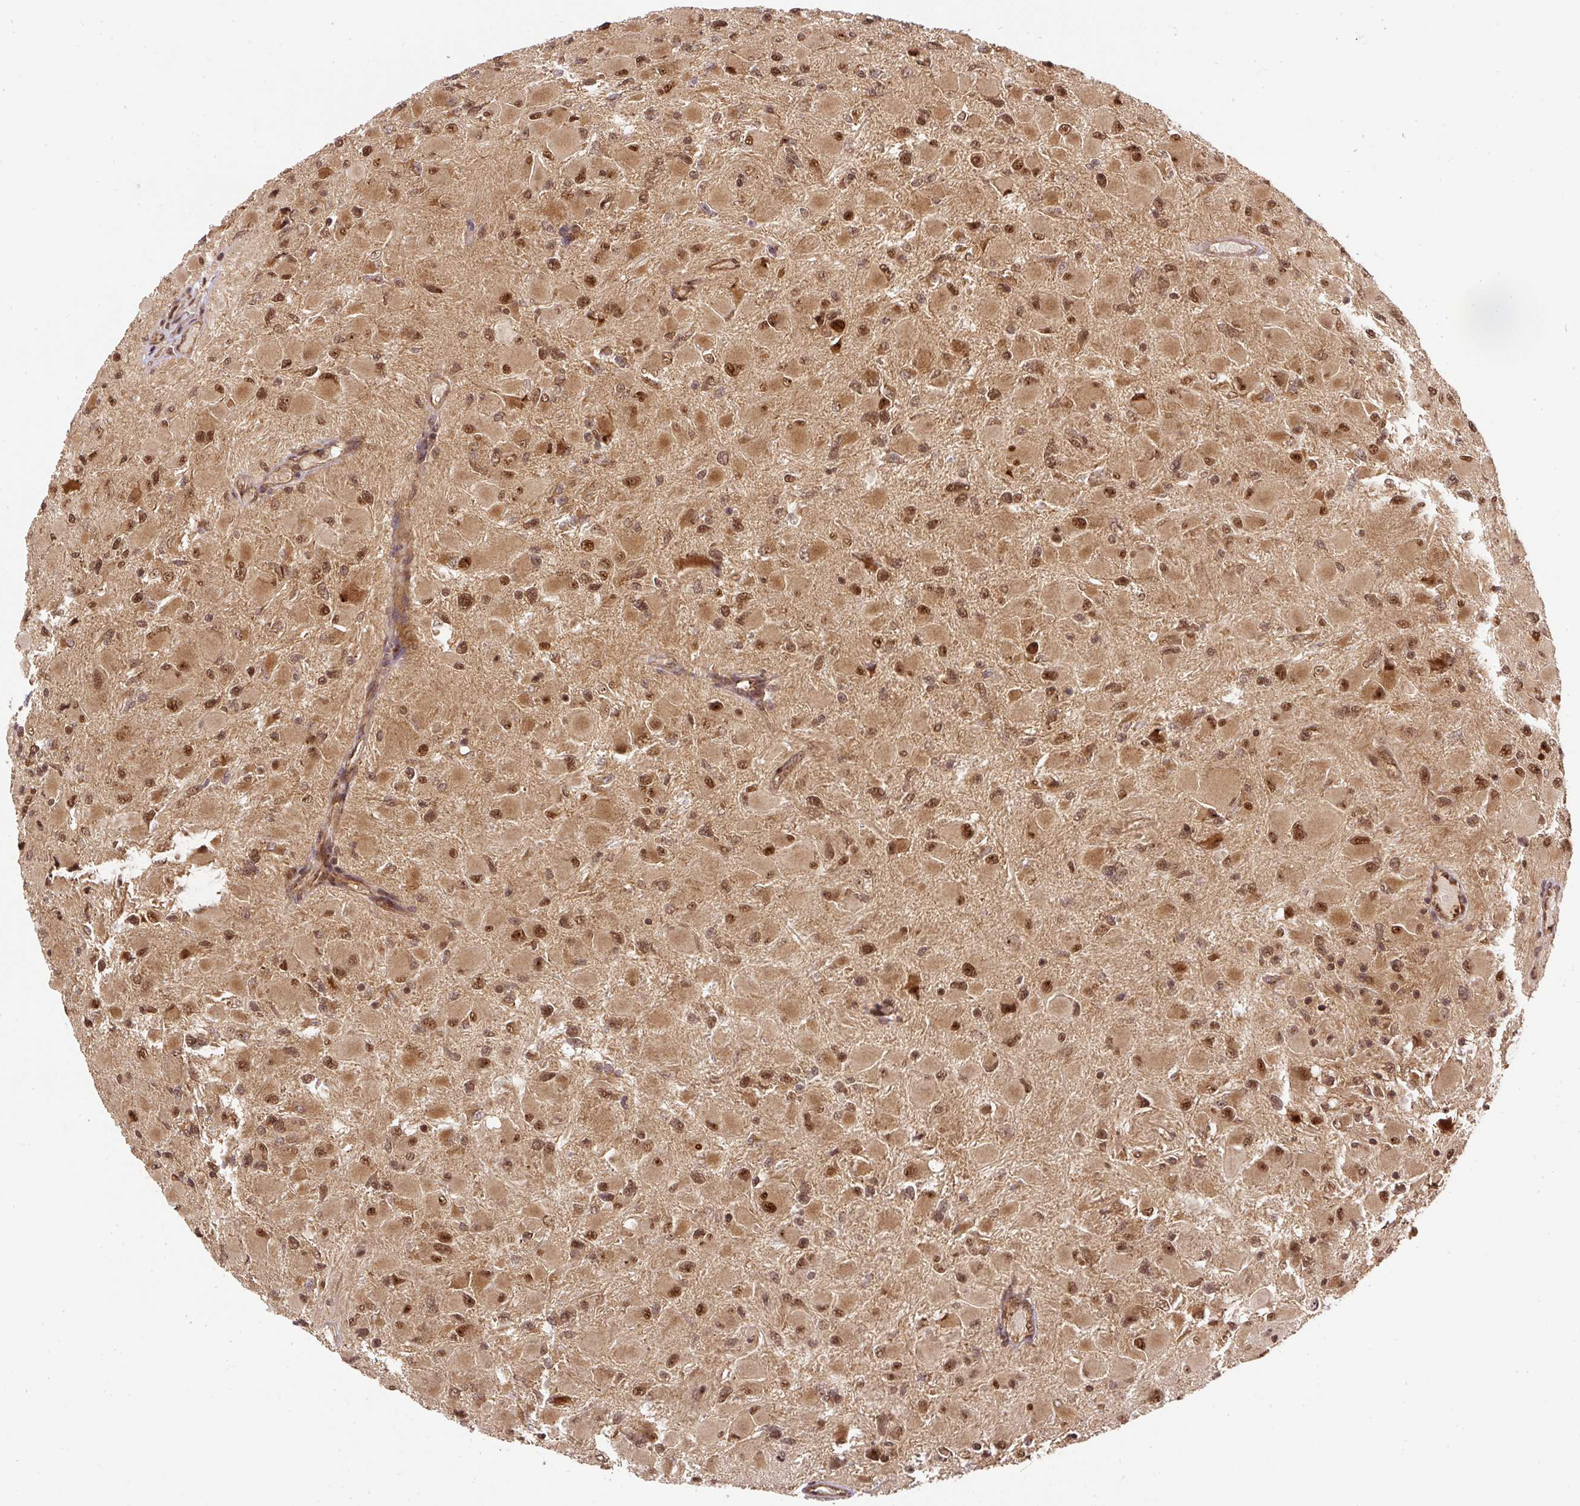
{"staining": {"intensity": "moderate", "quantity": ">75%", "location": "cytoplasmic/membranous,nuclear"}, "tissue": "glioma", "cell_type": "Tumor cells", "image_type": "cancer", "snomed": [{"axis": "morphology", "description": "Glioma, malignant, High grade"}, {"axis": "topography", "description": "Cerebral cortex"}], "caption": "Approximately >75% of tumor cells in human malignant glioma (high-grade) show moderate cytoplasmic/membranous and nuclear protein expression as visualized by brown immunohistochemical staining.", "gene": "PSMD1", "patient": {"sex": "female", "age": 36}}